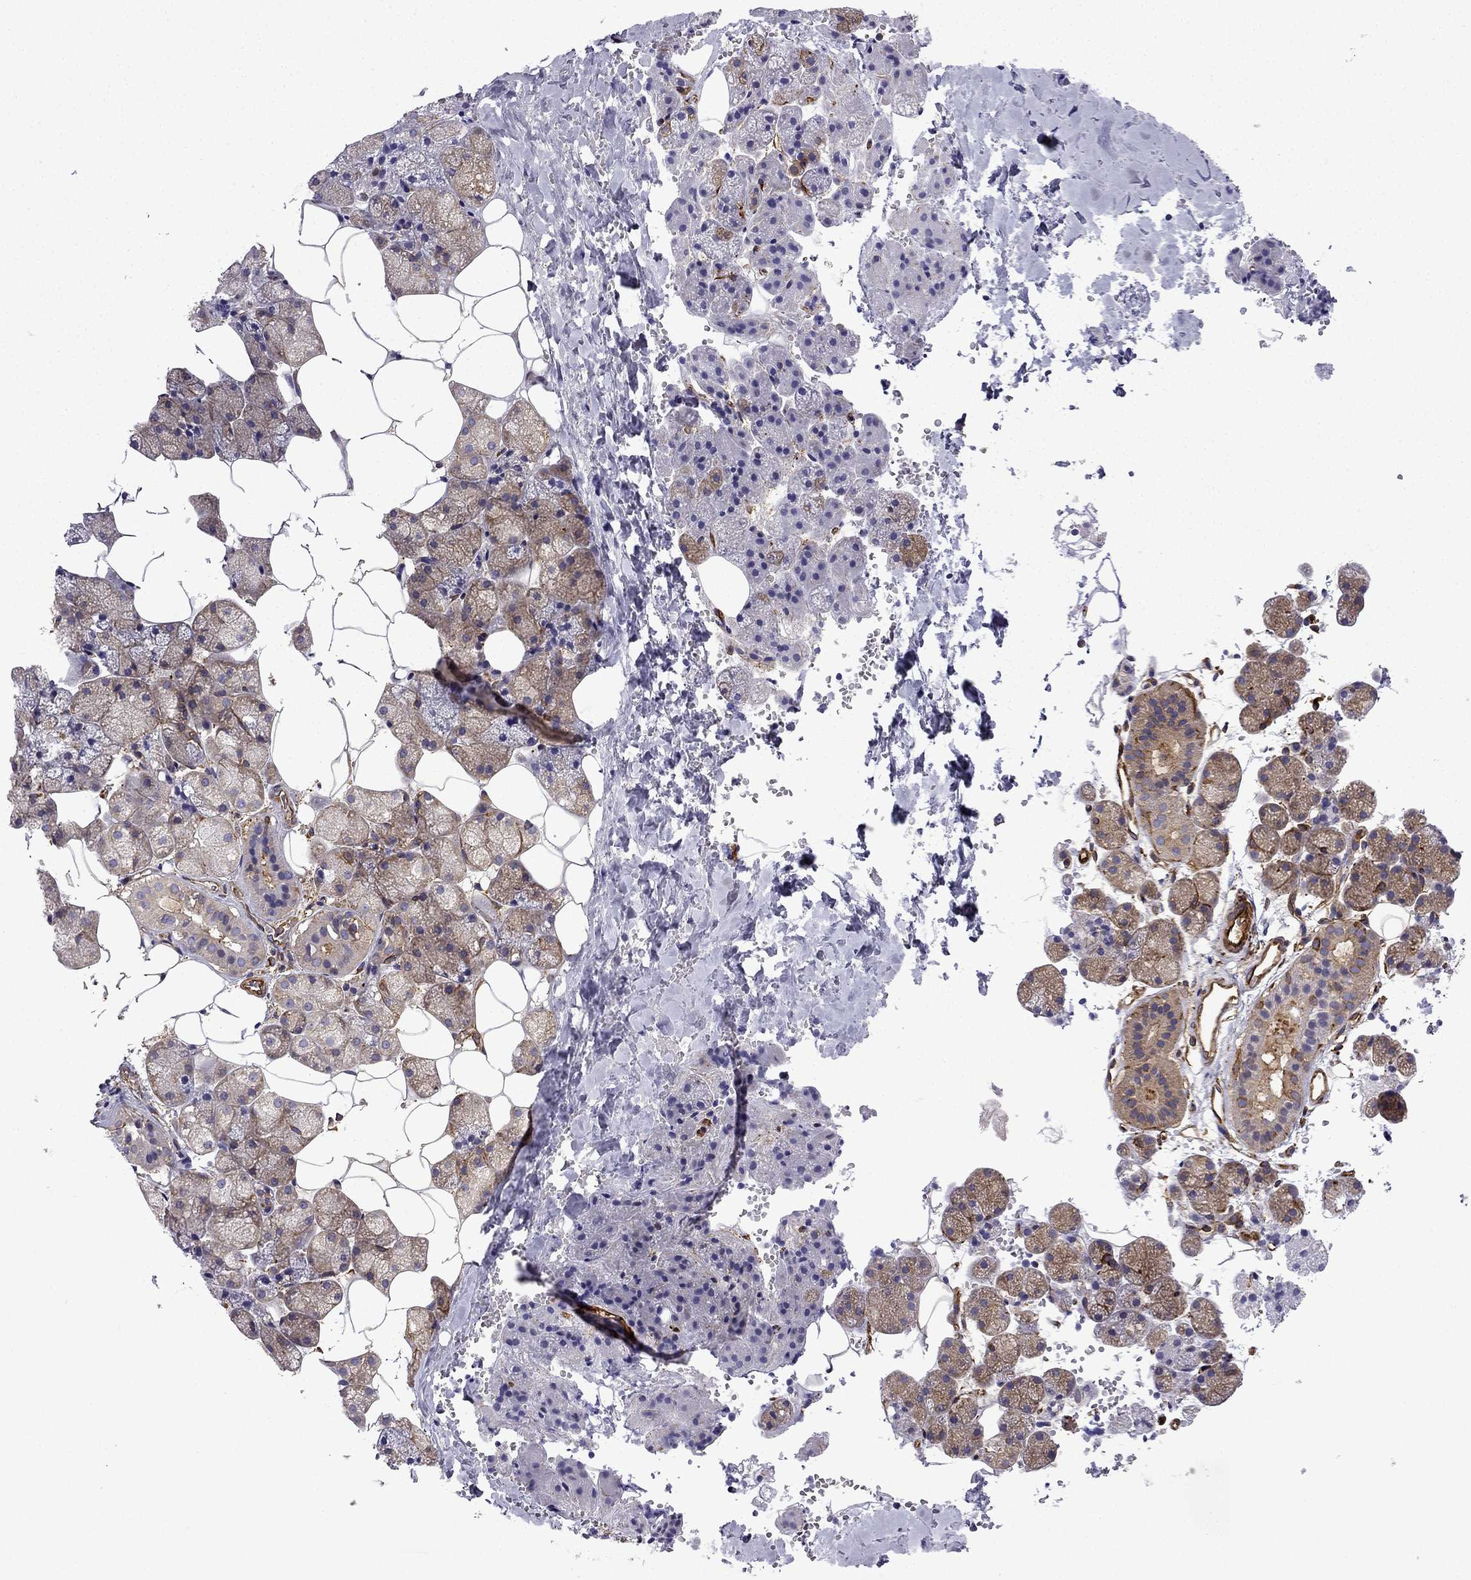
{"staining": {"intensity": "moderate", "quantity": "25%-75%", "location": "cytoplasmic/membranous"}, "tissue": "salivary gland", "cell_type": "Glandular cells", "image_type": "normal", "snomed": [{"axis": "morphology", "description": "Normal tissue, NOS"}, {"axis": "topography", "description": "Salivary gland"}], "caption": "Glandular cells display medium levels of moderate cytoplasmic/membranous expression in about 25%-75% of cells in unremarkable salivary gland. (brown staining indicates protein expression, while blue staining denotes nuclei).", "gene": "MAP4", "patient": {"sex": "male", "age": 38}}